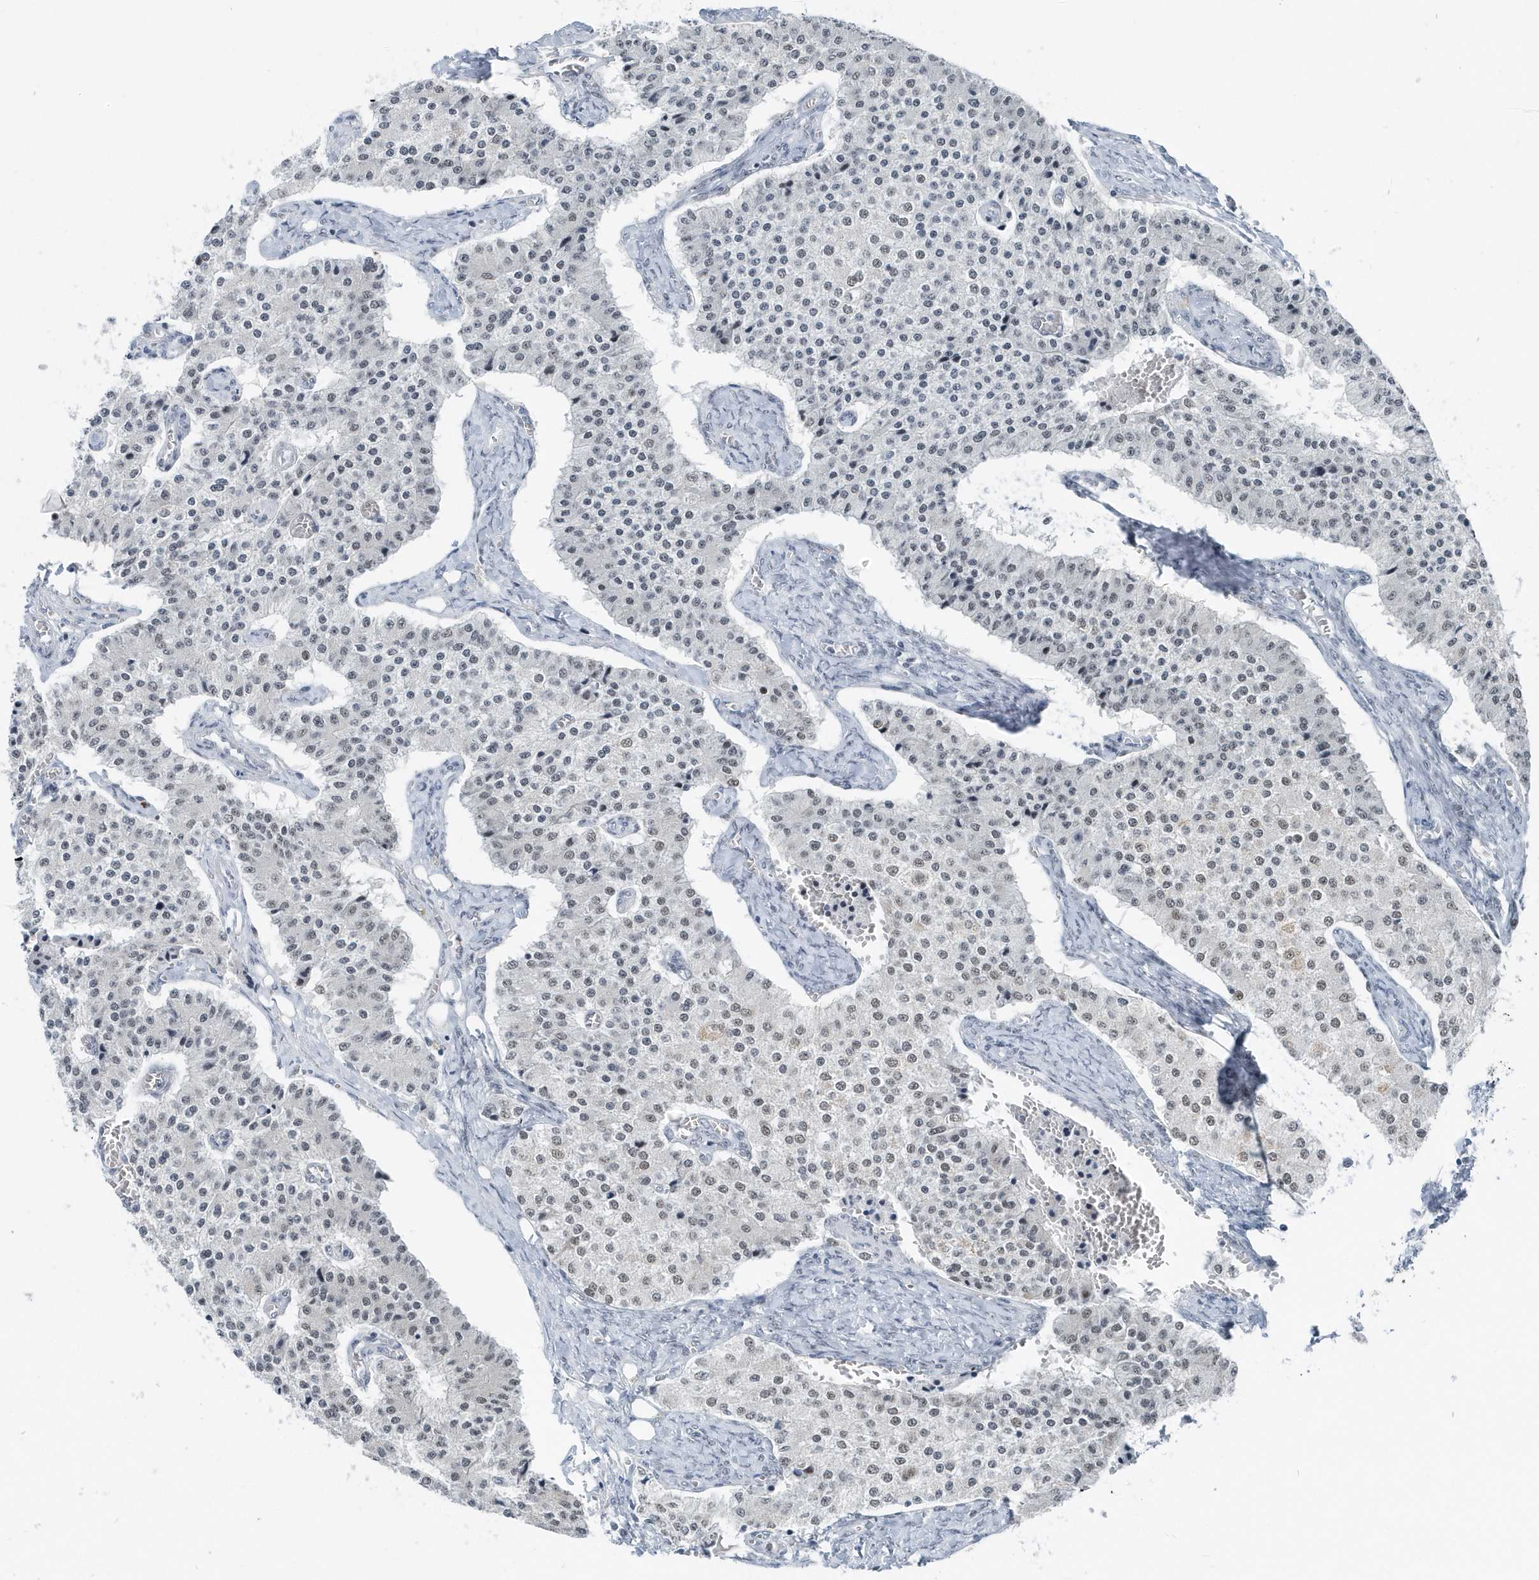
{"staining": {"intensity": "weak", "quantity": "<25%", "location": "nuclear"}, "tissue": "carcinoid", "cell_type": "Tumor cells", "image_type": "cancer", "snomed": [{"axis": "morphology", "description": "Carcinoid, malignant, NOS"}, {"axis": "topography", "description": "Colon"}], "caption": "An immunohistochemistry (IHC) image of carcinoid (malignant) is shown. There is no staining in tumor cells of carcinoid (malignant). (DAB IHC visualized using brightfield microscopy, high magnification).", "gene": "FIP1L1", "patient": {"sex": "female", "age": 52}}